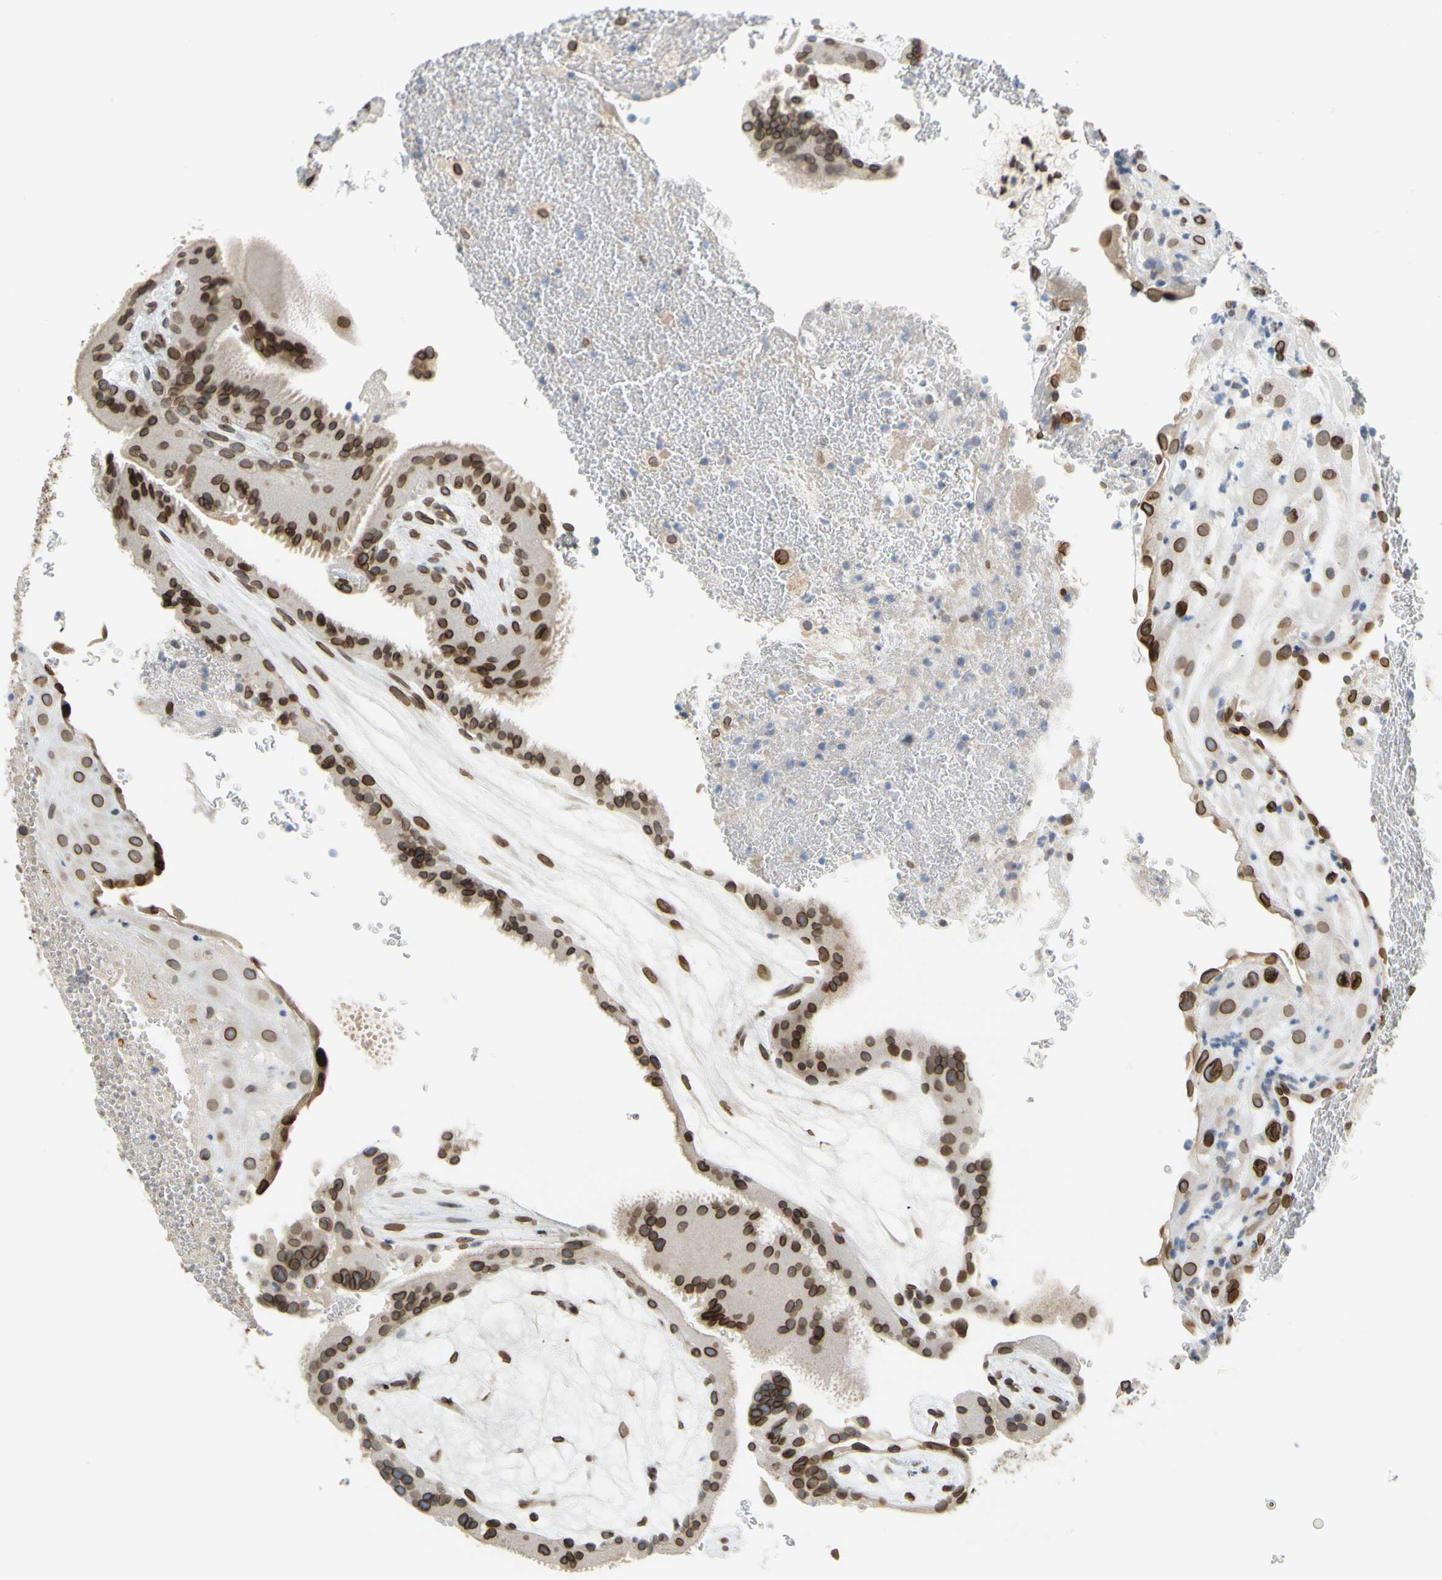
{"staining": {"intensity": "strong", "quantity": ">75%", "location": "cytoplasmic/membranous,nuclear"}, "tissue": "placenta", "cell_type": "Trophoblastic cells", "image_type": "normal", "snomed": [{"axis": "morphology", "description": "Normal tissue, NOS"}, {"axis": "topography", "description": "Placenta"}], "caption": "Protein analysis of normal placenta demonstrates strong cytoplasmic/membranous,nuclear expression in about >75% of trophoblastic cells. The protein of interest is stained brown, and the nuclei are stained in blue (DAB IHC with brightfield microscopy, high magnification).", "gene": "SUN1", "patient": {"sex": "female", "age": 19}}